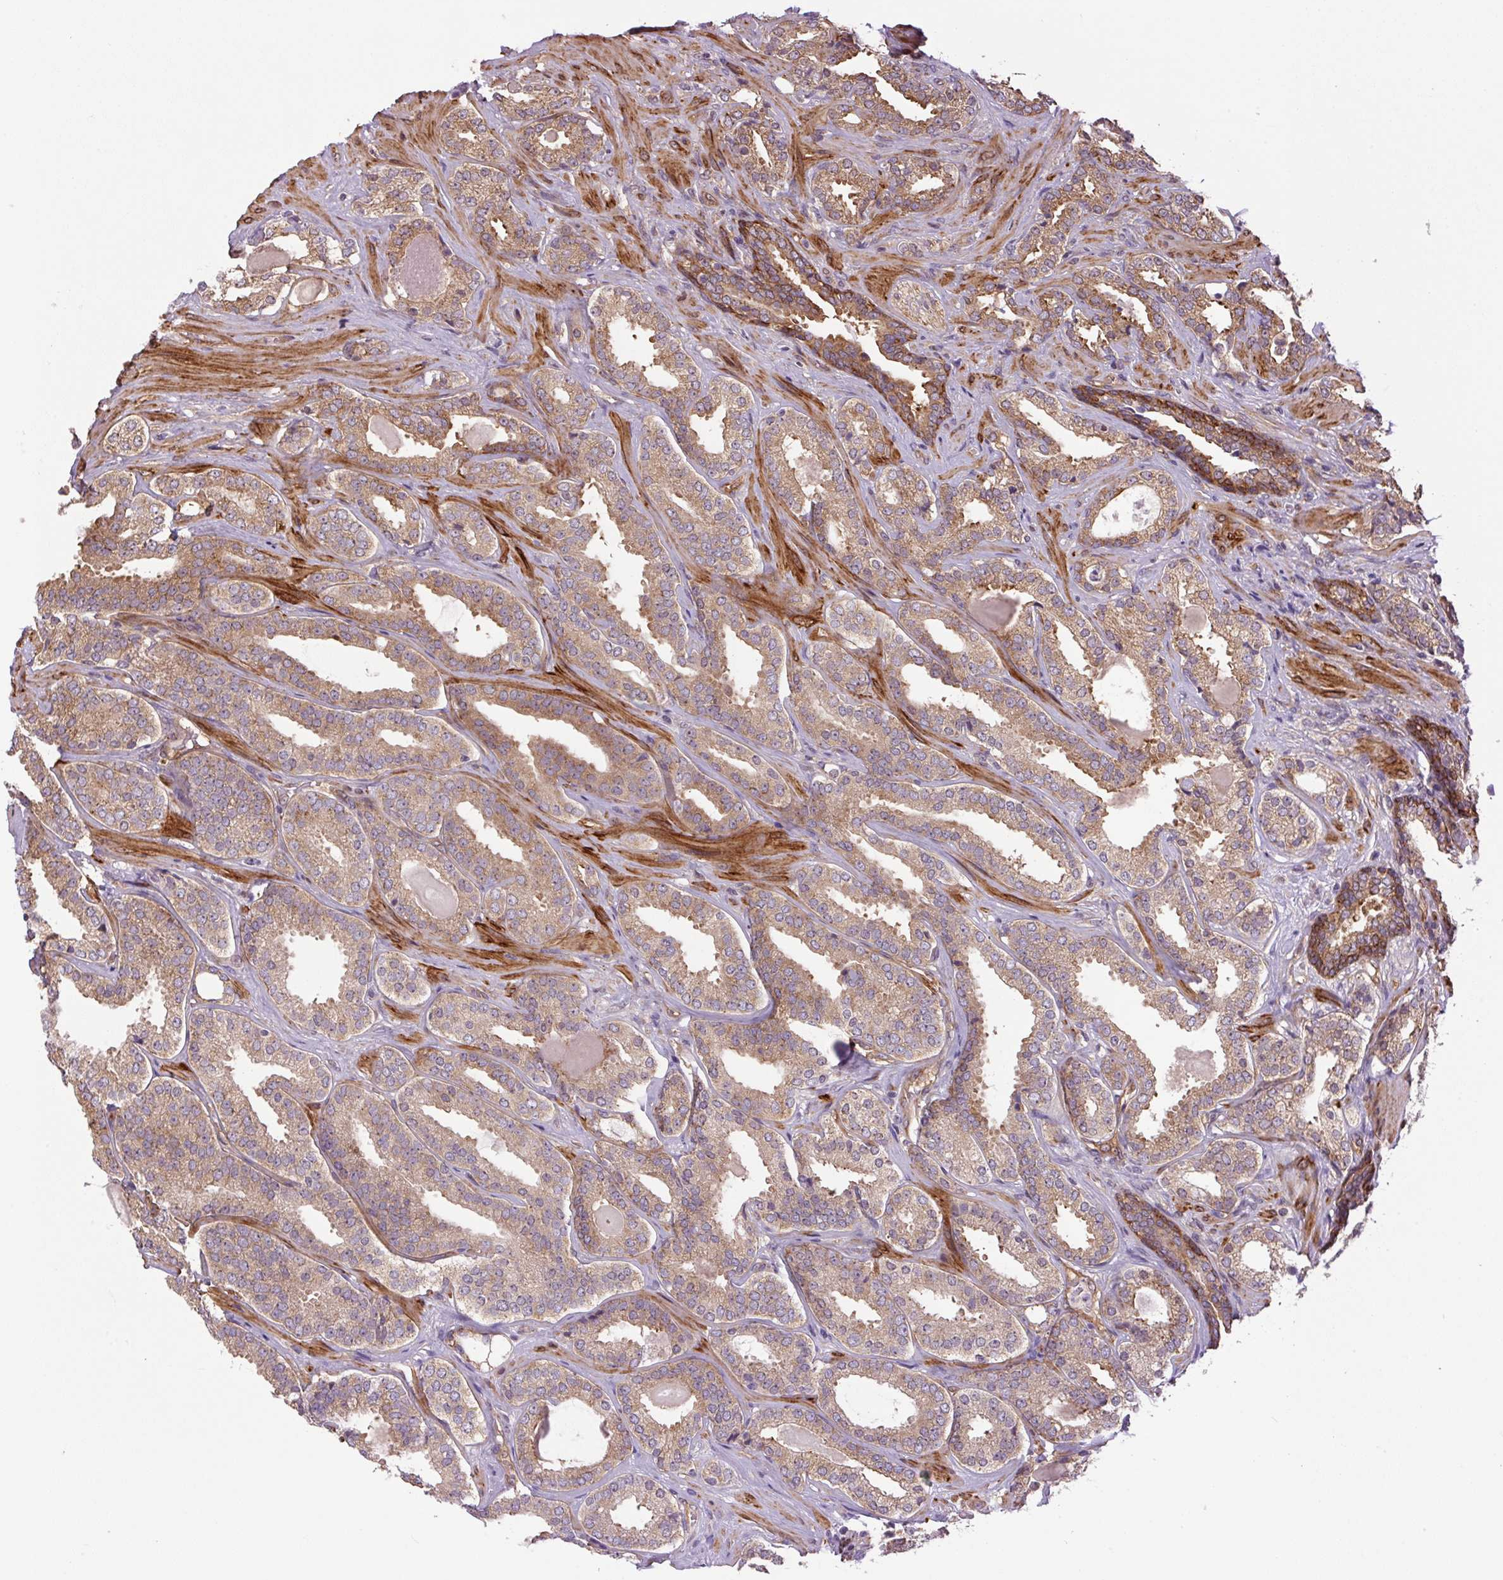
{"staining": {"intensity": "moderate", "quantity": ">75%", "location": "cytoplasmic/membranous"}, "tissue": "prostate cancer", "cell_type": "Tumor cells", "image_type": "cancer", "snomed": [{"axis": "morphology", "description": "Adenocarcinoma, High grade"}, {"axis": "topography", "description": "Prostate"}], "caption": "Immunohistochemical staining of prostate cancer exhibits medium levels of moderate cytoplasmic/membranous positivity in approximately >75% of tumor cells.", "gene": "SEPTIN10", "patient": {"sex": "male", "age": 65}}